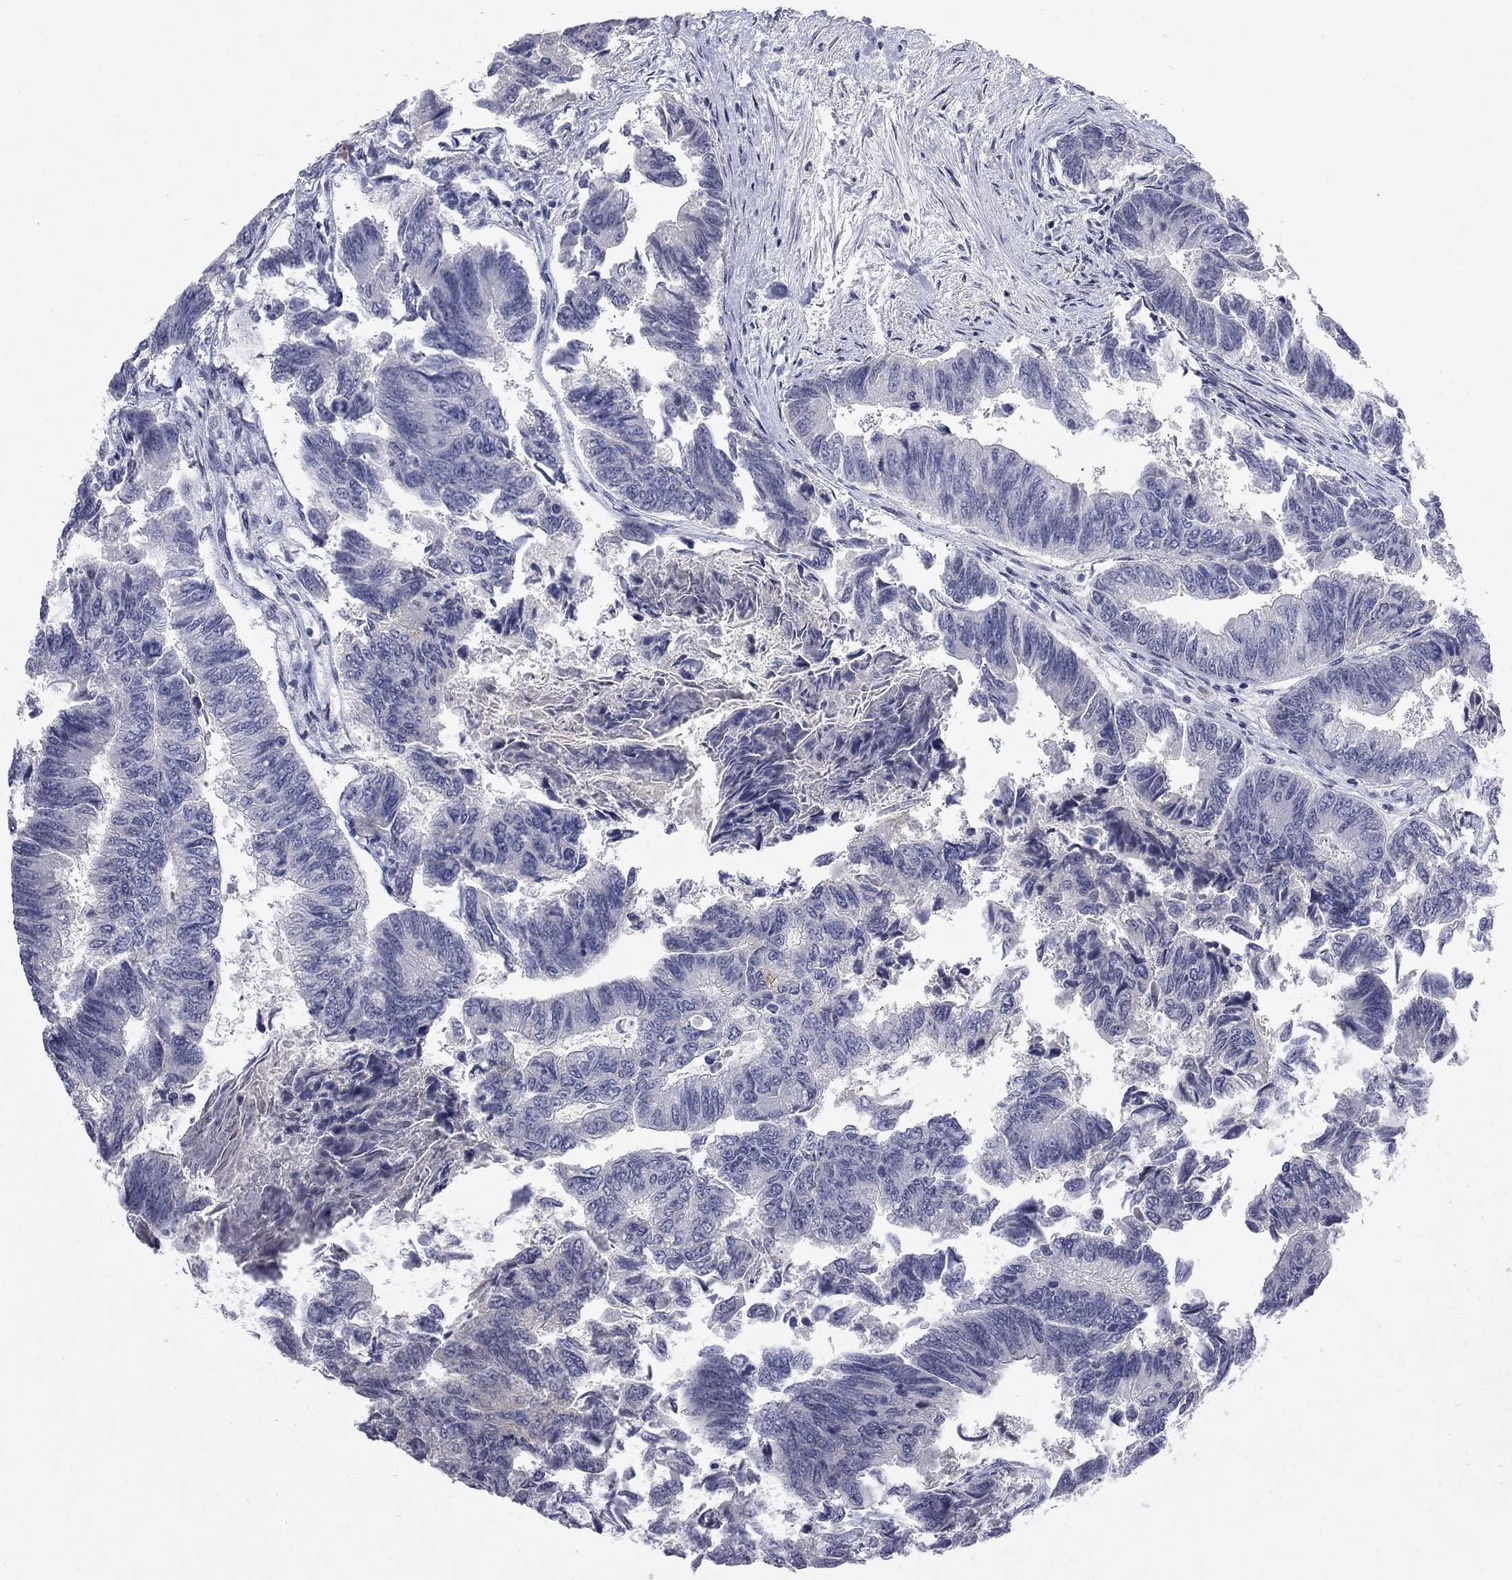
{"staining": {"intensity": "negative", "quantity": "none", "location": "none"}, "tissue": "colorectal cancer", "cell_type": "Tumor cells", "image_type": "cancer", "snomed": [{"axis": "morphology", "description": "Adenocarcinoma, NOS"}, {"axis": "topography", "description": "Colon"}], "caption": "An immunohistochemistry image of adenocarcinoma (colorectal) is shown. There is no staining in tumor cells of adenocarcinoma (colorectal).", "gene": "SLC51A", "patient": {"sex": "female", "age": 65}}